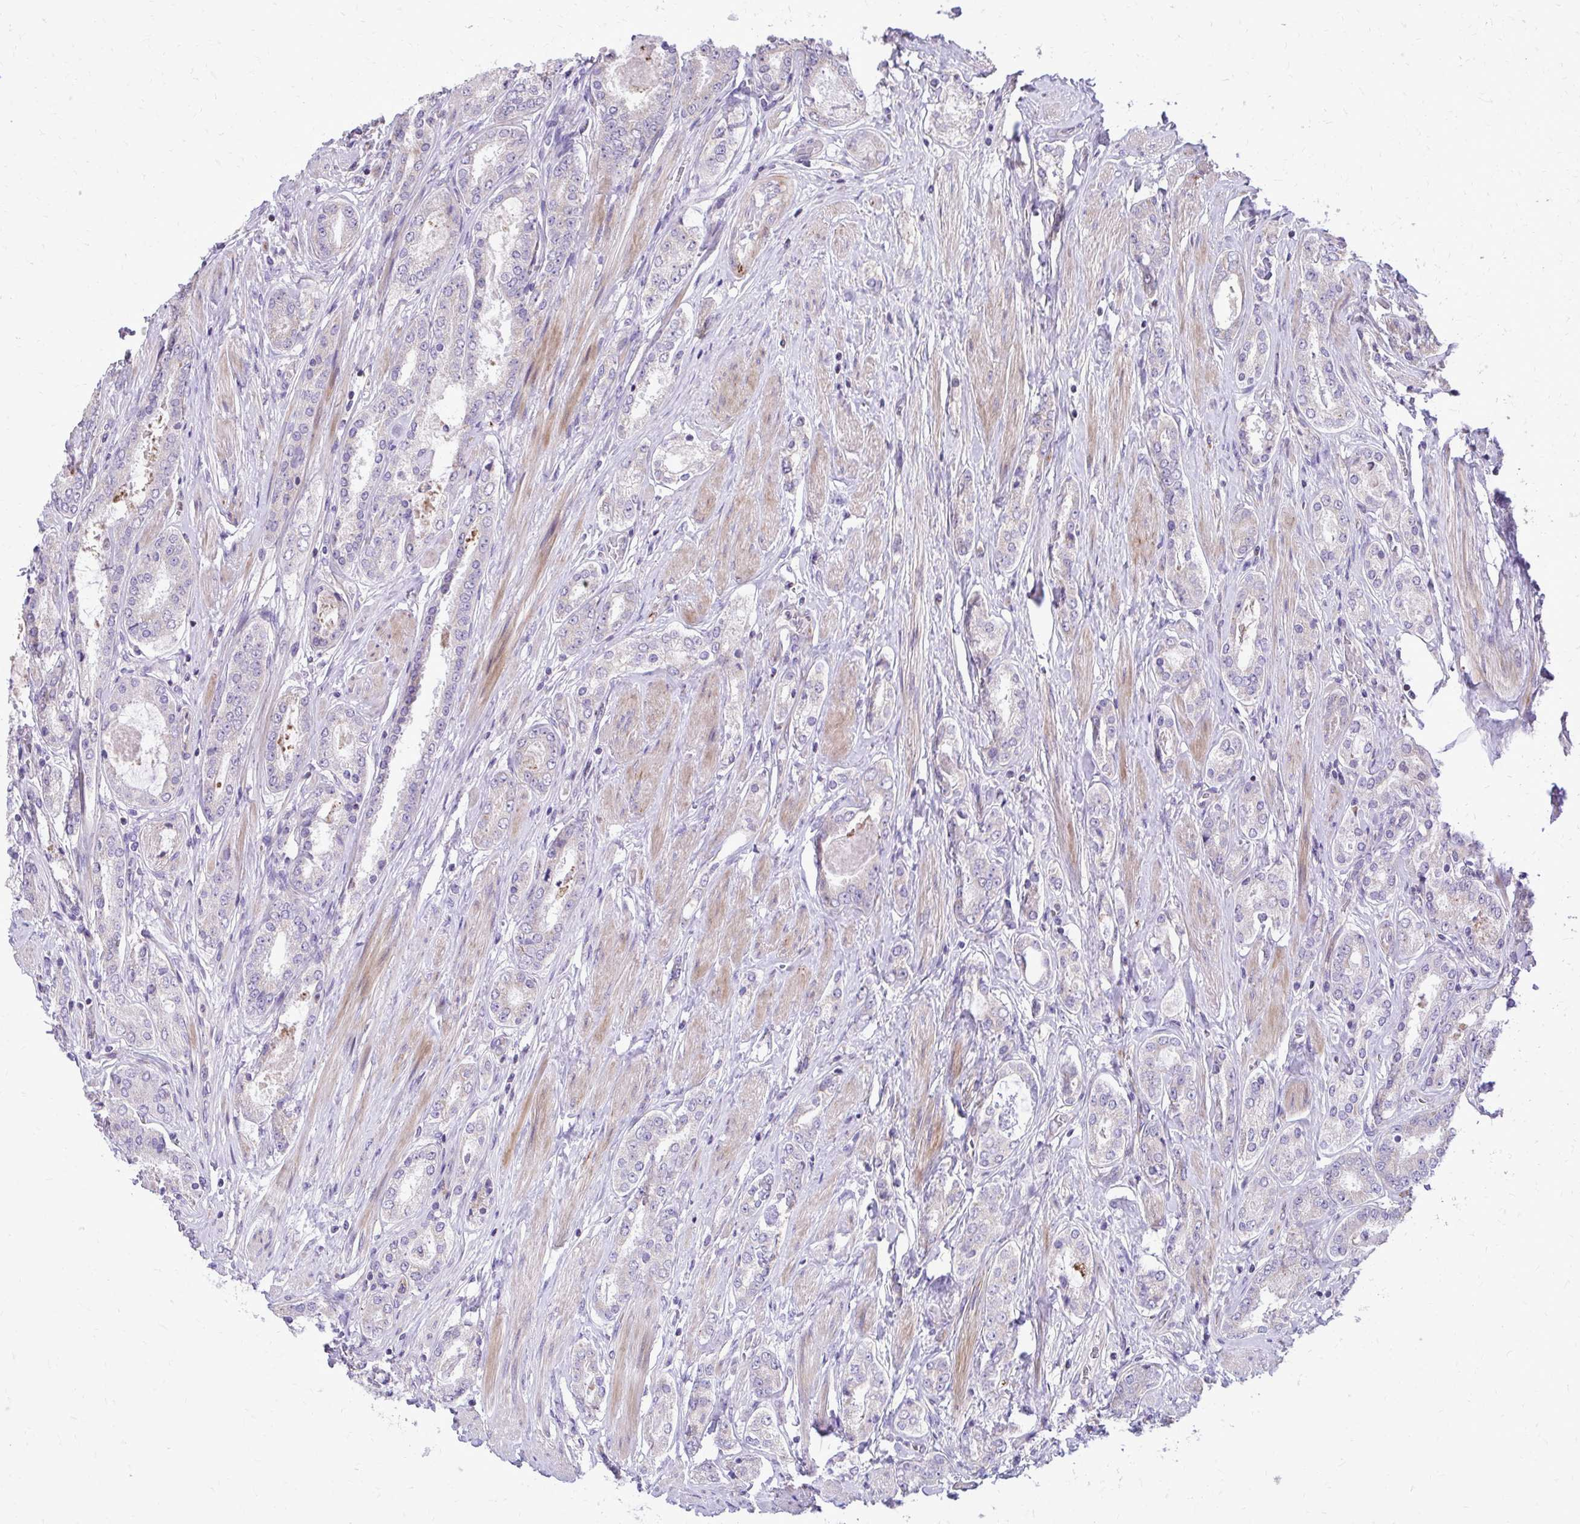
{"staining": {"intensity": "negative", "quantity": "none", "location": "none"}, "tissue": "prostate cancer", "cell_type": "Tumor cells", "image_type": "cancer", "snomed": [{"axis": "morphology", "description": "Adenocarcinoma, High grade"}, {"axis": "topography", "description": "Prostate"}], "caption": "A high-resolution image shows IHC staining of prostate cancer (adenocarcinoma (high-grade)), which shows no significant staining in tumor cells.", "gene": "ABCC3", "patient": {"sex": "male", "age": 63}}